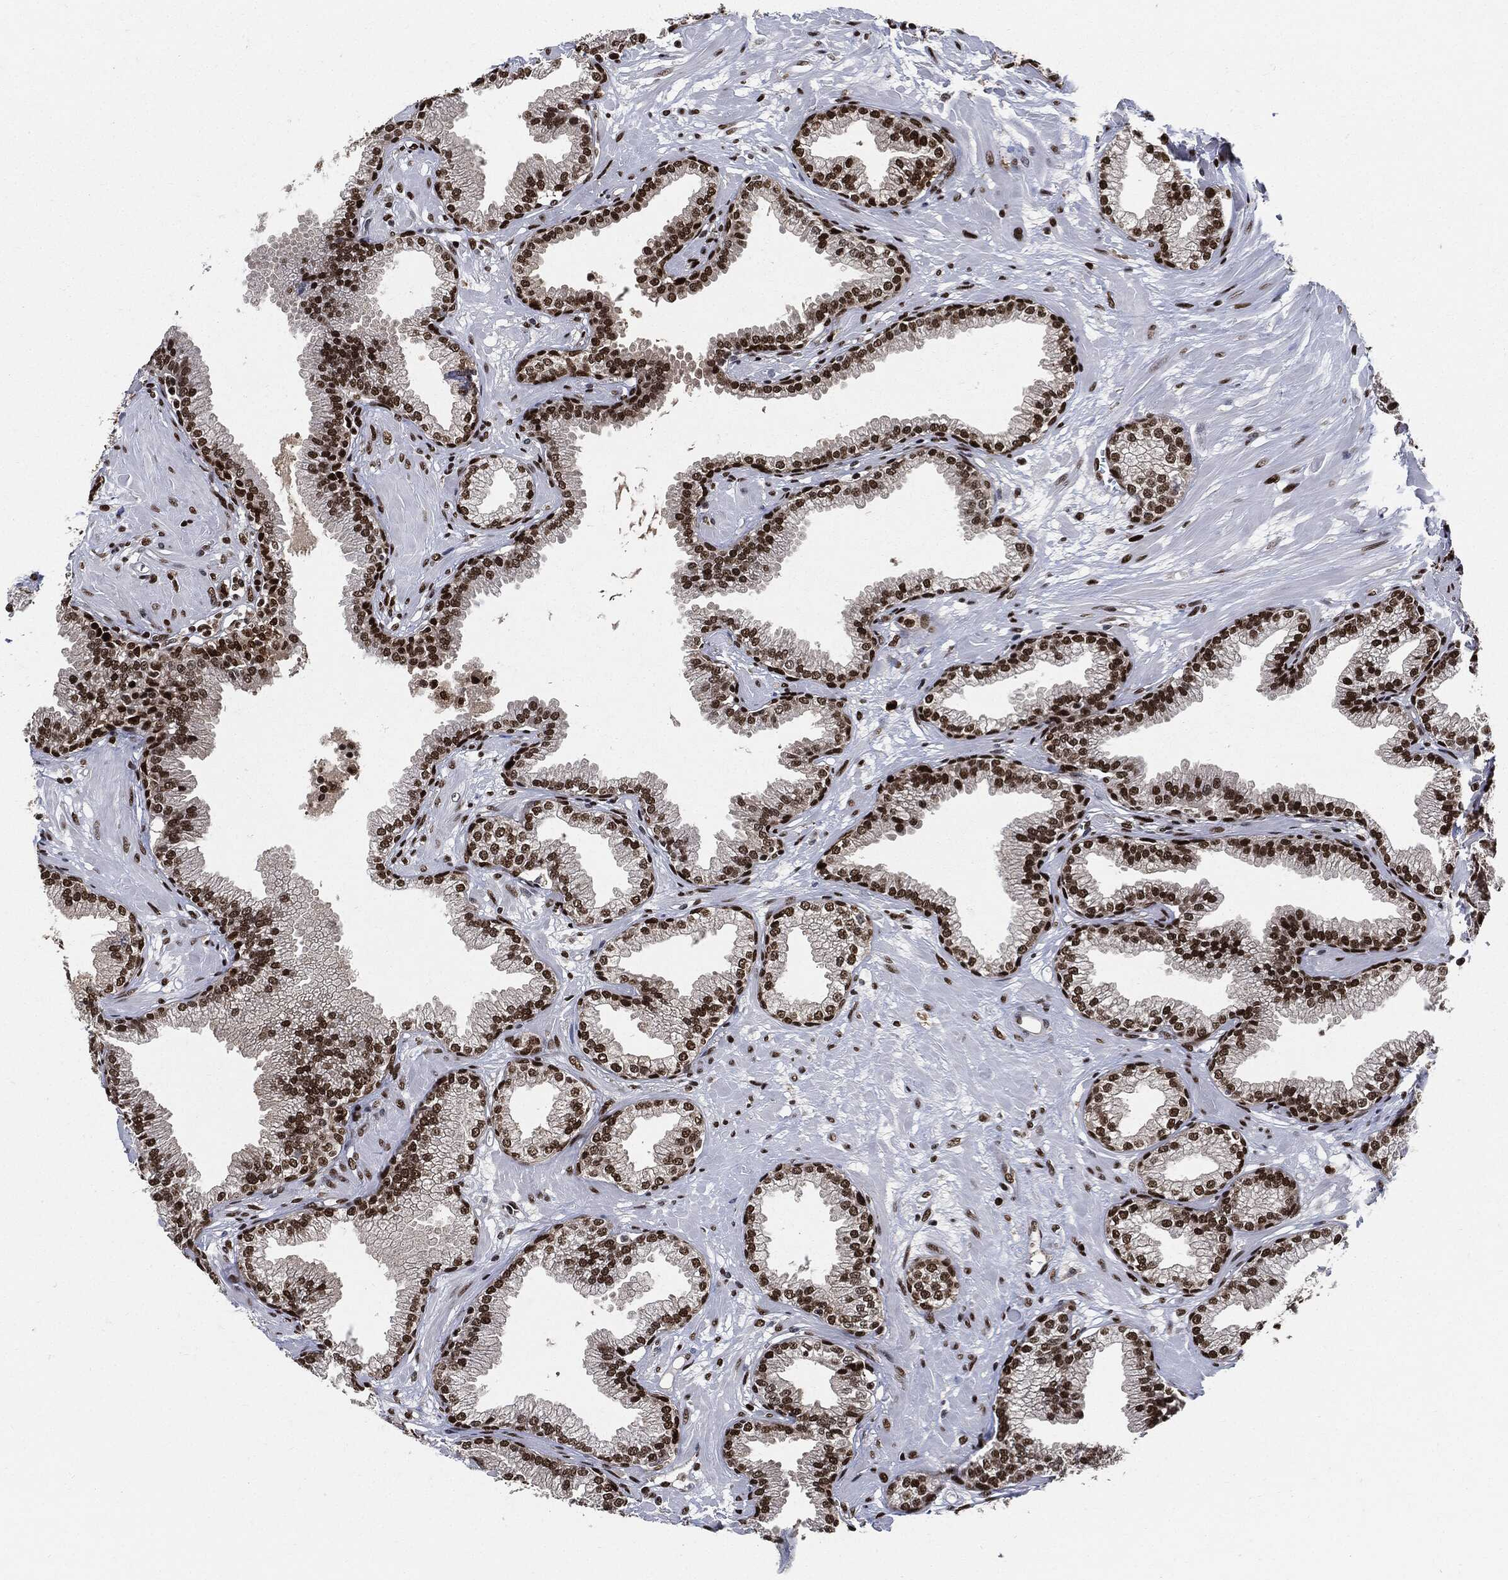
{"staining": {"intensity": "strong", "quantity": ">75%", "location": "nuclear"}, "tissue": "prostate", "cell_type": "Glandular cells", "image_type": "normal", "snomed": [{"axis": "morphology", "description": "Normal tissue, NOS"}, {"axis": "topography", "description": "Prostate"}], "caption": "Protein expression analysis of benign prostate reveals strong nuclear positivity in approximately >75% of glandular cells.", "gene": "PCNA", "patient": {"sex": "male", "age": 64}}